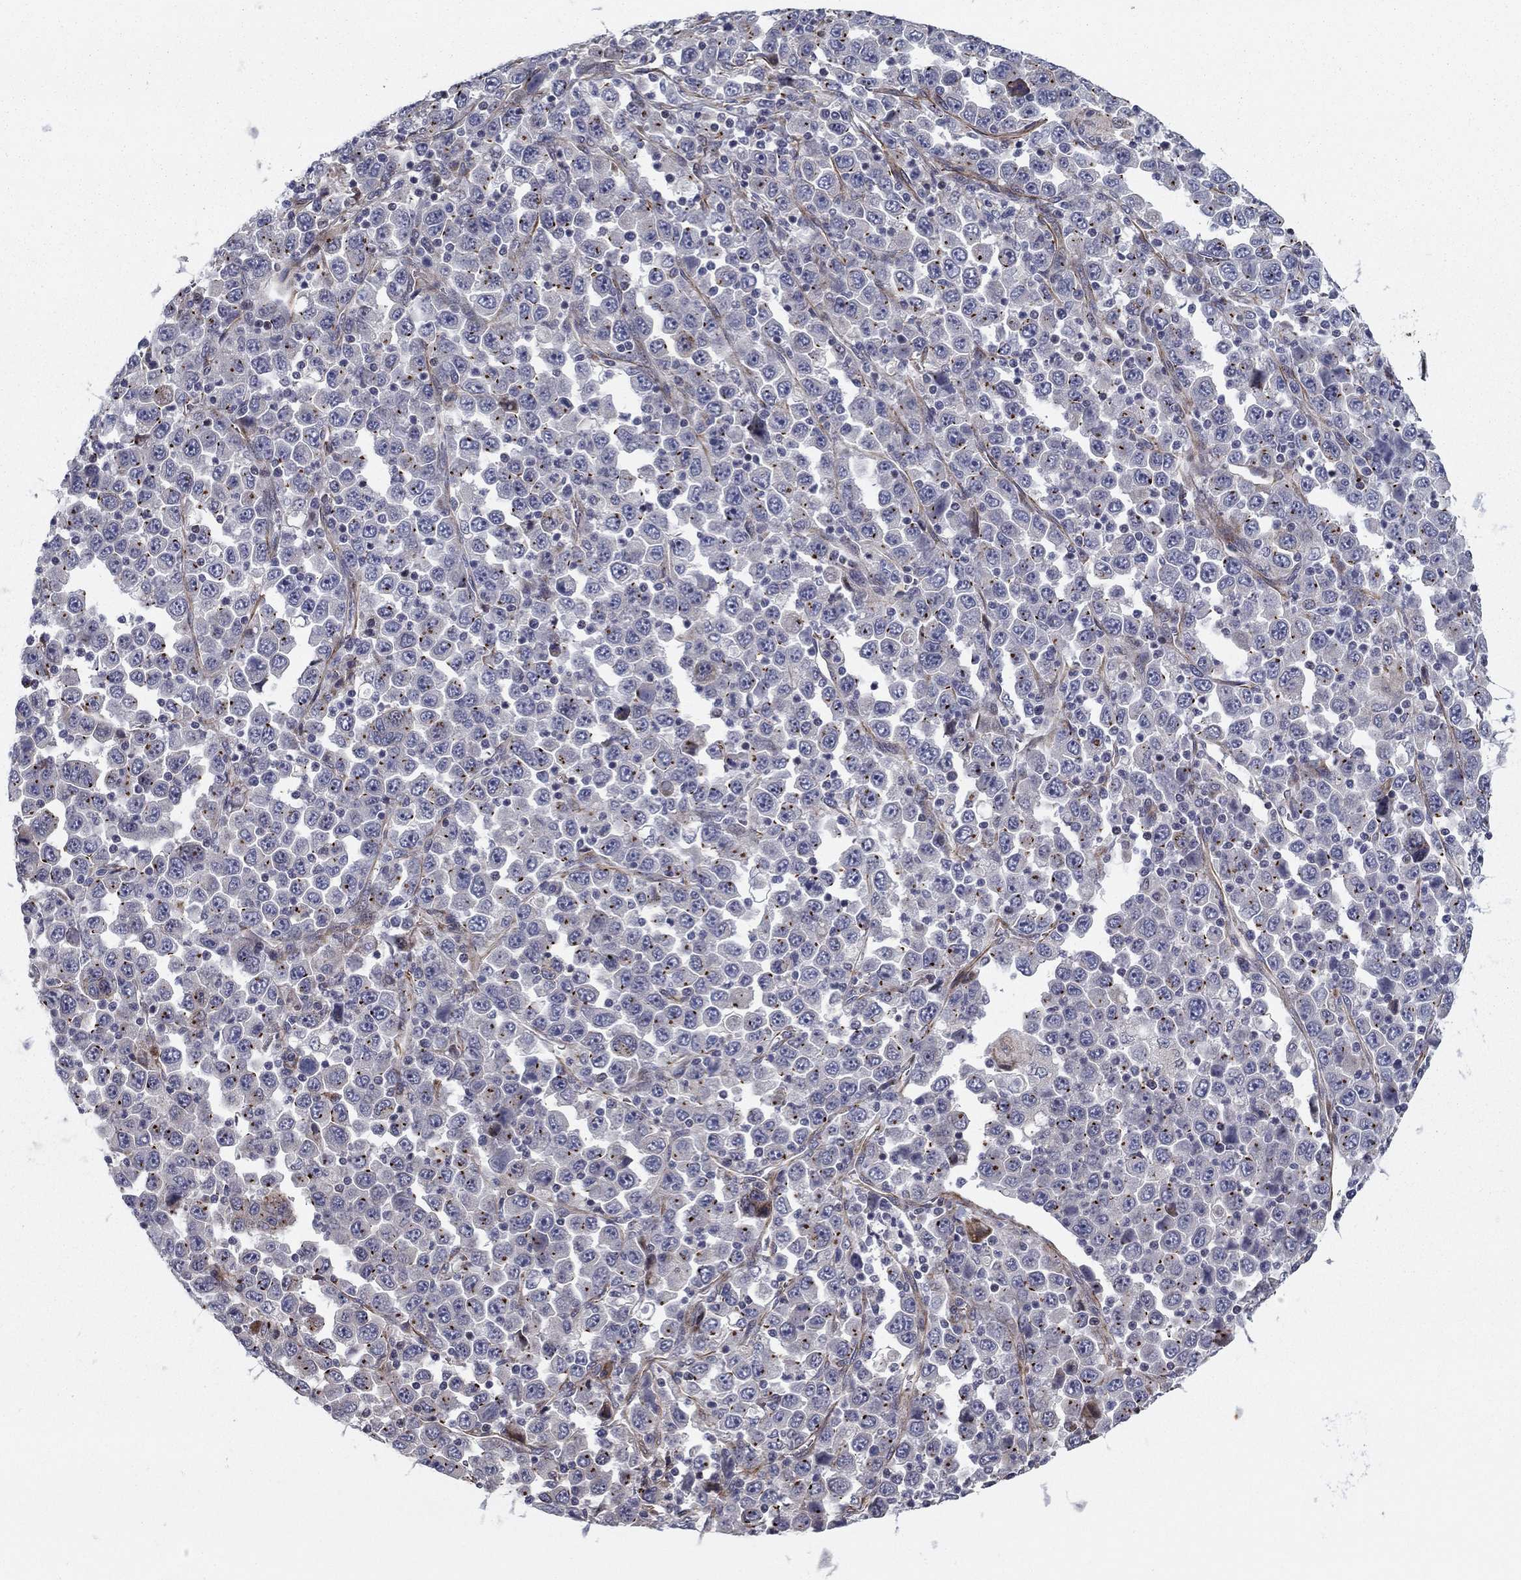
{"staining": {"intensity": "negative", "quantity": "none", "location": "none"}, "tissue": "stomach cancer", "cell_type": "Tumor cells", "image_type": "cancer", "snomed": [{"axis": "morphology", "description": "Normal tissue, NOS"}, {"axis": "morphology", "description": "Adenocarcinoma, NOS"}, {"axis": "topography", "description": "Stomach, upper"}, {"axis": "topography", "description": "Stomach"}], "caption": "This image is of adenocarcinoma (stomach) stained with immunohistochemistry (IHC) to label a protein in brown with the nuclei are counter-stained blue. There is no expression in tumor cells.", "gene": "CLSTN1", "patient": {"sex": "male", "age": 59}}